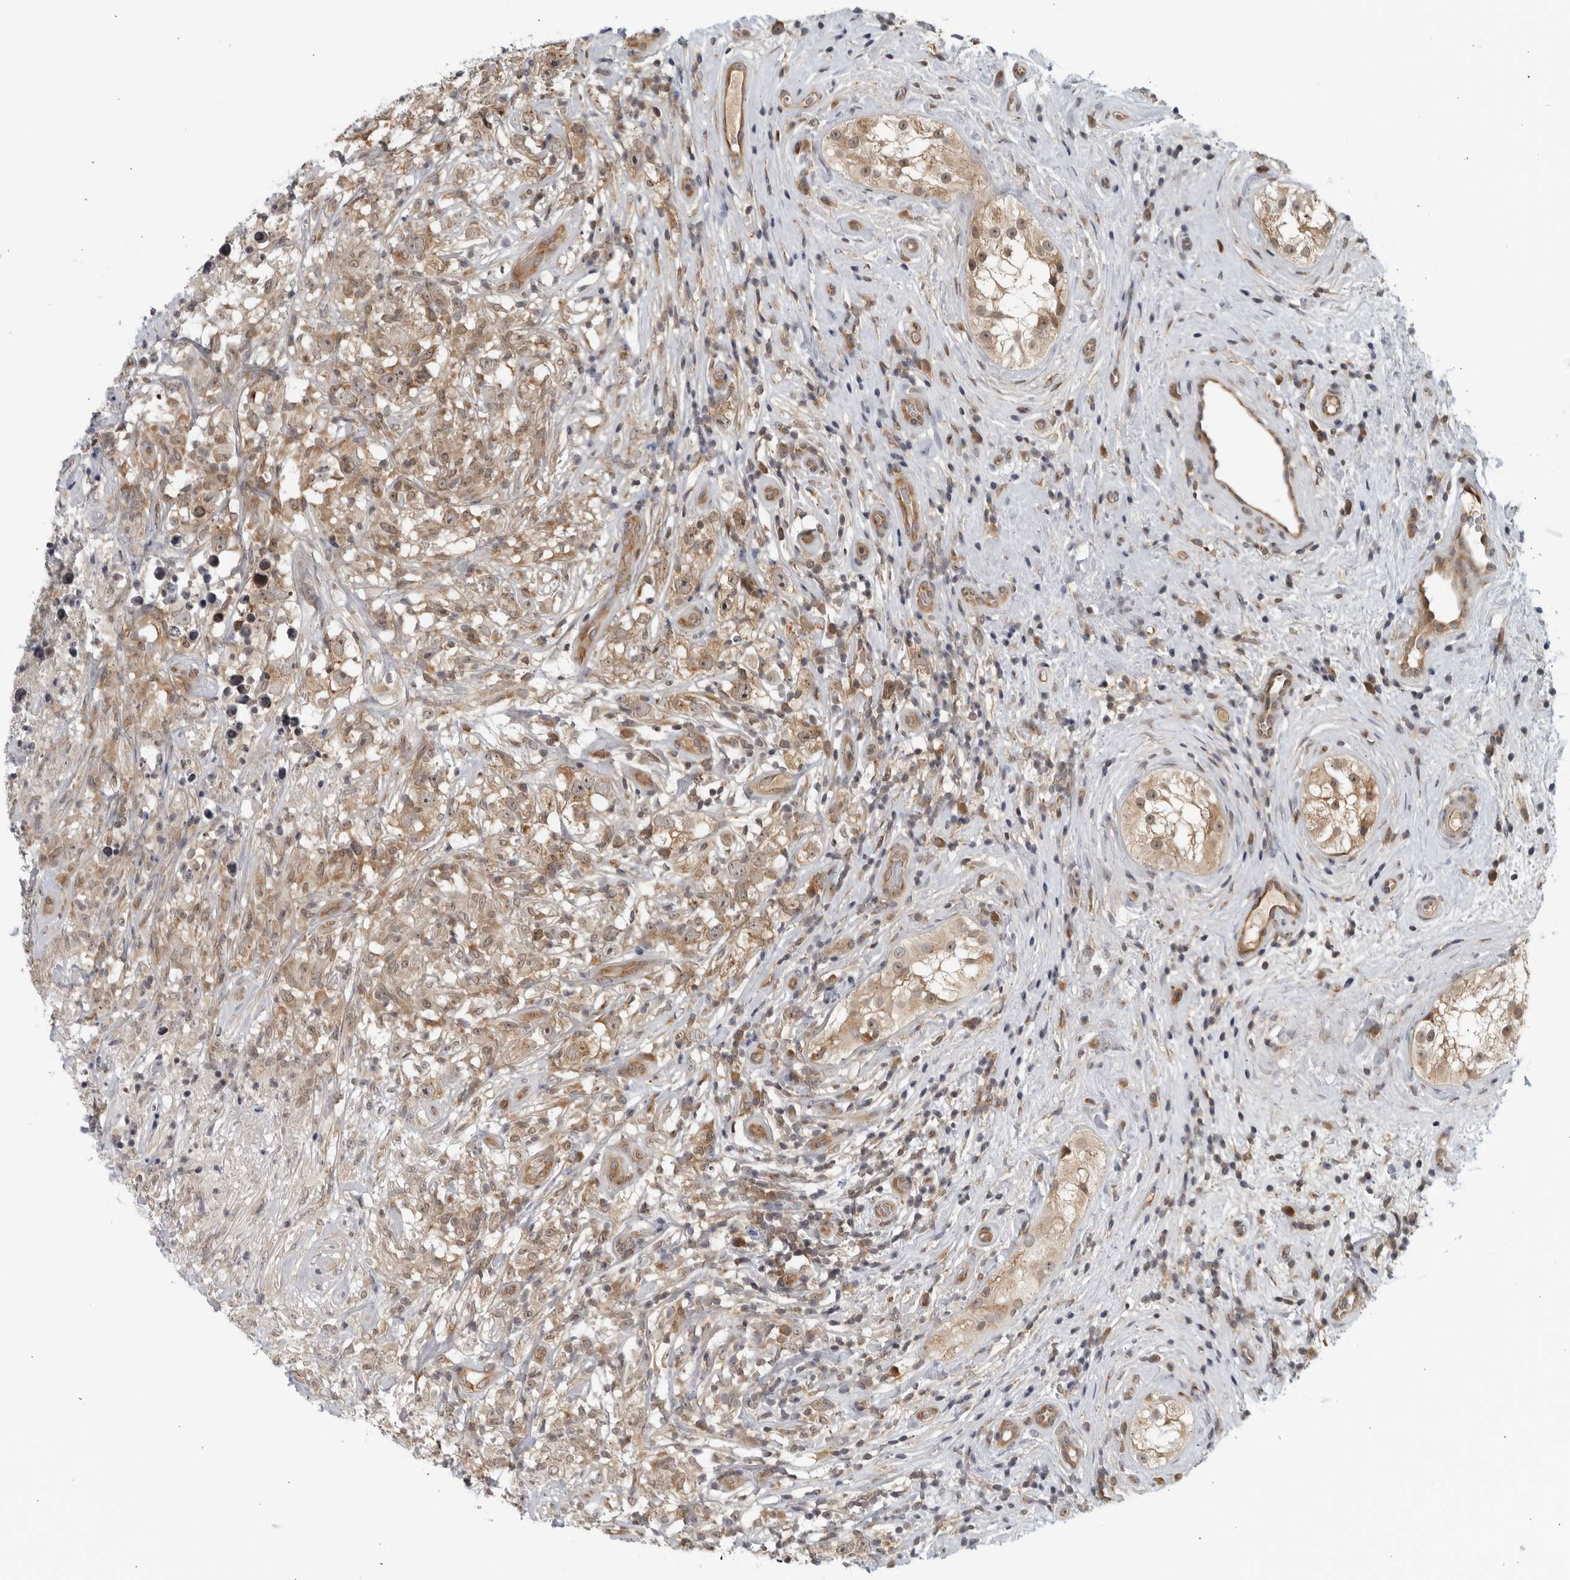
{"staining": {"intensity": "weak", "quantity": ">75%", "location": "cytoplasmic/membranous"}, "tissue": "testis cancer", "cell_type": "Tumor cells", "image_type": "cancer", "snomed": [{"axis": "morphology", "description": "Seminoma, NOS"}, {"axis": "topography", "description": "Testis"}], "caption": "An image showing weak cytoplasmic/membranous staining in approximately >75% of tumor cells in testis cancer (seminoma), as visualized by brown immunohistochemical staining.", "gene": "RC3H1", "patient": {"sex": "male", "age": 49}}